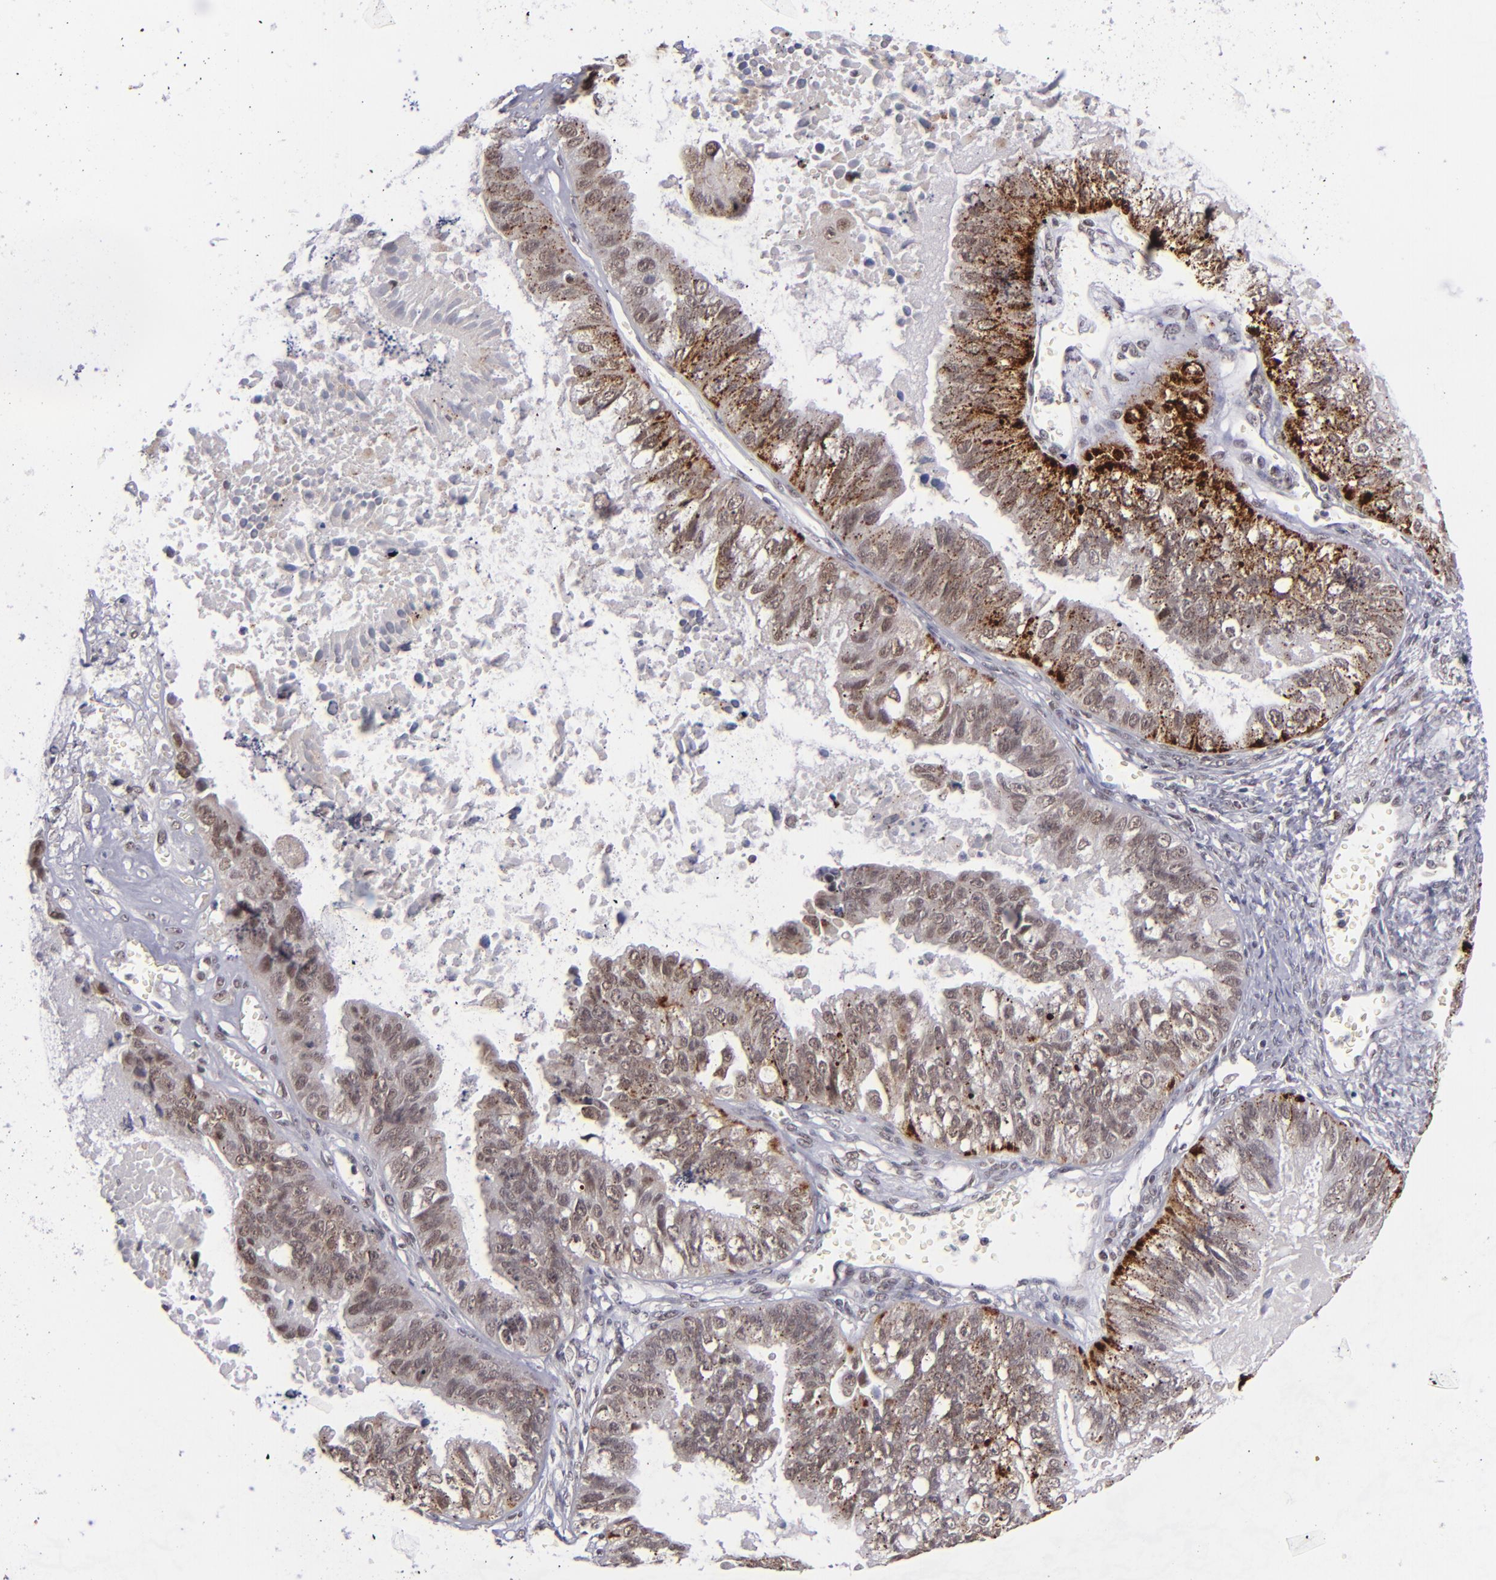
{"staining": {"intensity": "moderate", "quantity": "25%-75%", "location": "cytoplasmic/membranous,nuclear"}, "tissue": "ovarian cancer", "cell_type": "Tumor cells", "image_type": "cancer", "snomed": [{"axis": "morphology", "description": "Carcinoma, endometroid"}, {"axis": "topography", "description": "Ovary"}], "caption": "An IHC micrograph of neoplastic tissue is shown. Protein staining in brown highlights moderate cytoplasmic/membranous and nuclear positivity in ovarian cancer within tumor cells. (brown staining indicates protein expression, while blue staining denotes nuclei).", "gene": "MLLT3", "patient": {"sex": "female", "age": 85}}